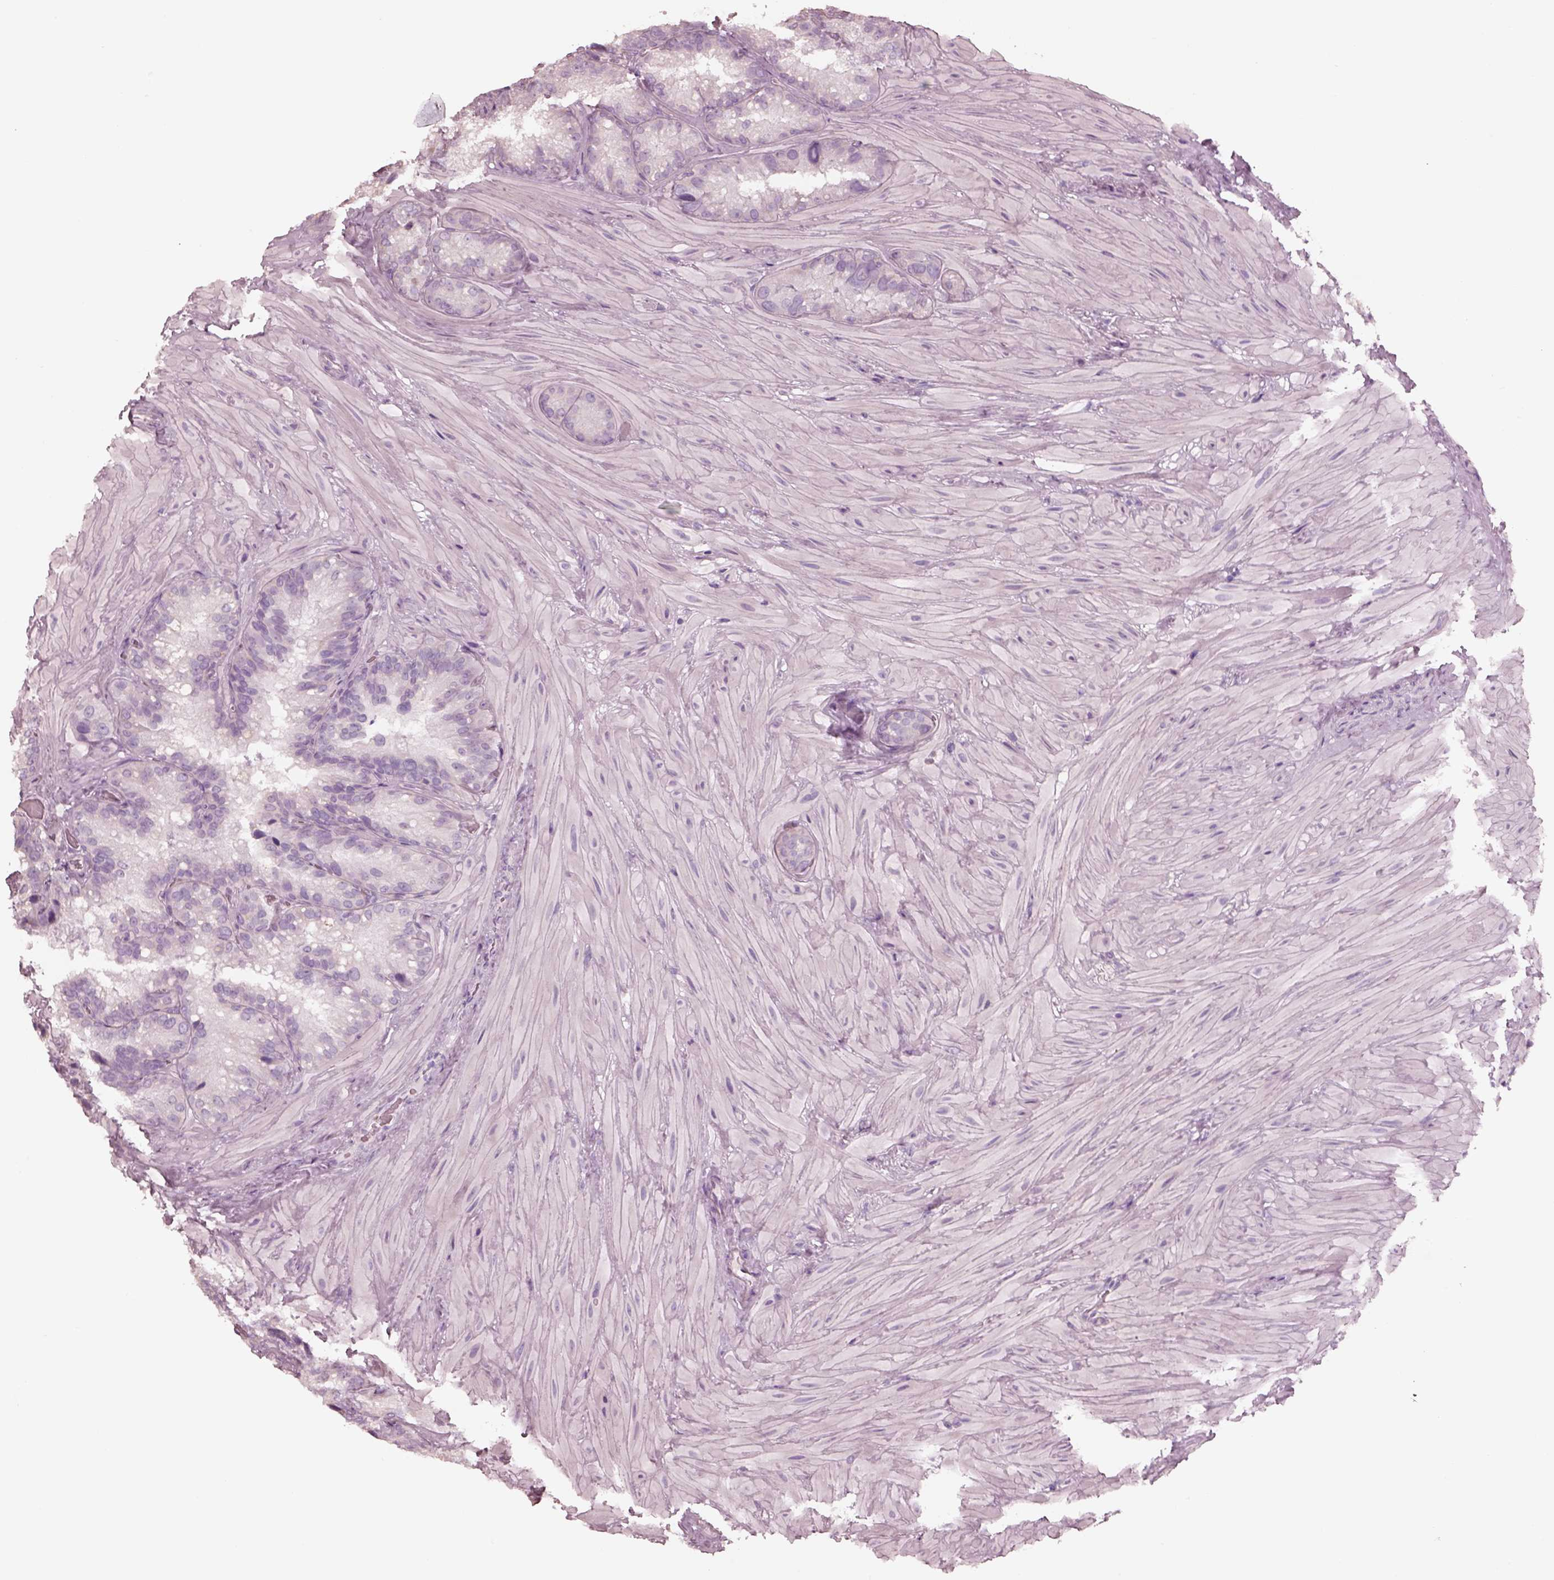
{"staining": {"intensity": "negative", "quantity": "none", "location": "none"}, "tissue": "seminal vesicle", "cell_type": "Glandular cells", "image_type": "normal", "snomed": [{"axis": "morphology", "description": "Normal tissue, NOS"}, {"axis": "topography", "description": "Seminal veicle"}], "caption": "DAB immunohistochemical staining of unremarkable seminal vesicle demonstrates no significant positivity in glandular cells. (DAB immunohistochemistry (IHC) visualized using brightfield microscopy, high magnification).", "gene": "ZP4", "patient": {"sex": "male", "age": 60}}